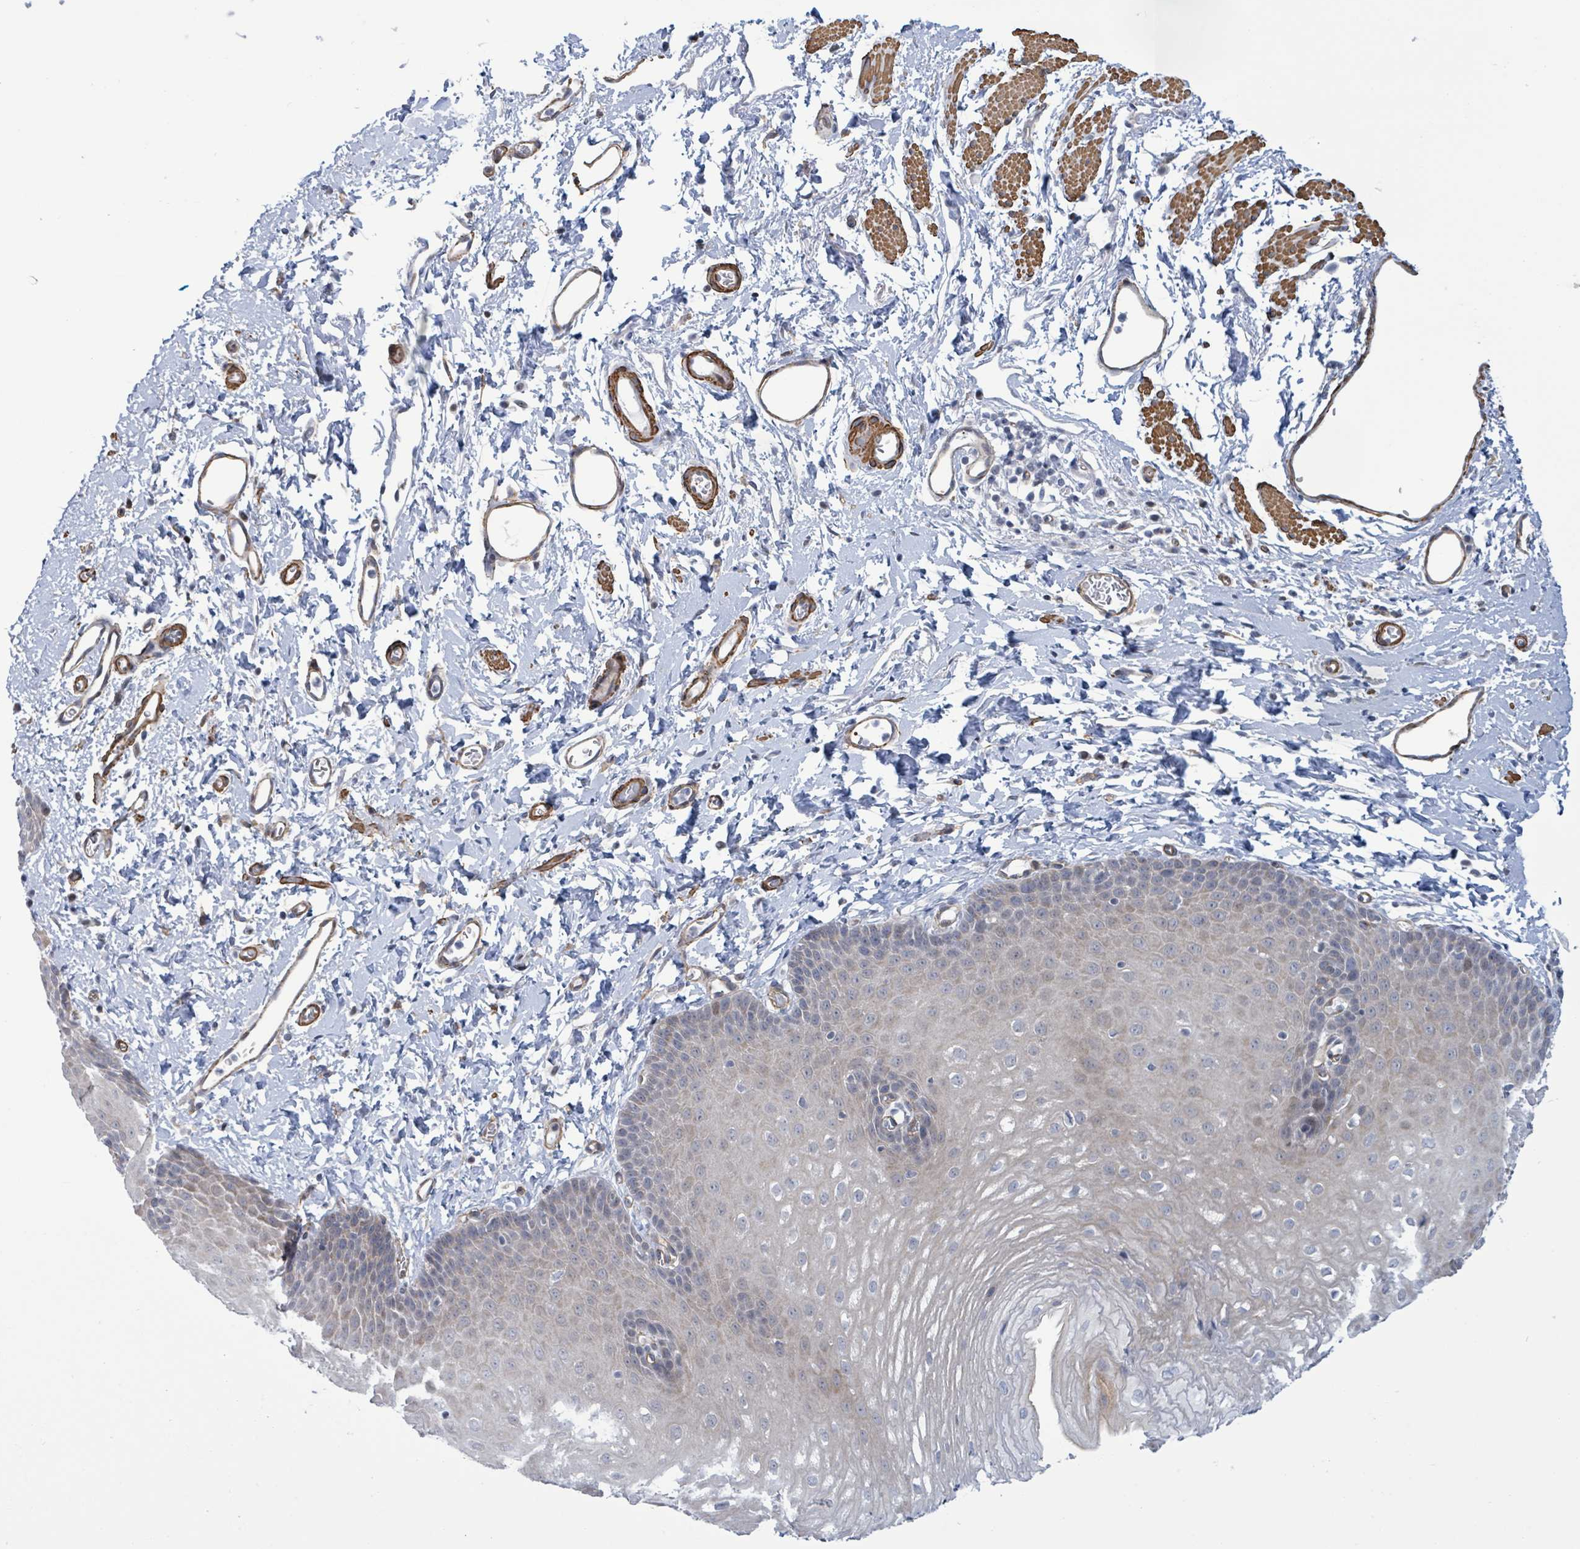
{"staining": {"intensity": "negative", "quantity": "none", "location": "none"}, "tissue": "esophagus", "cell_type": "Squamous epithelial cells", "image_type": "normal", "snomed": [{"axis": "morphology", "description": "Normal tissue, NOS"}, {"axis": "topography", "description": "Esophagus"}], "caption": "This is an immunohistochemistry (IHC) photomicrograph of normal human esophagus. There is no expression in squamous epithelial cells.", "gene": "DMRTC1B", "patient": {"sex": "male", "age": 70}}